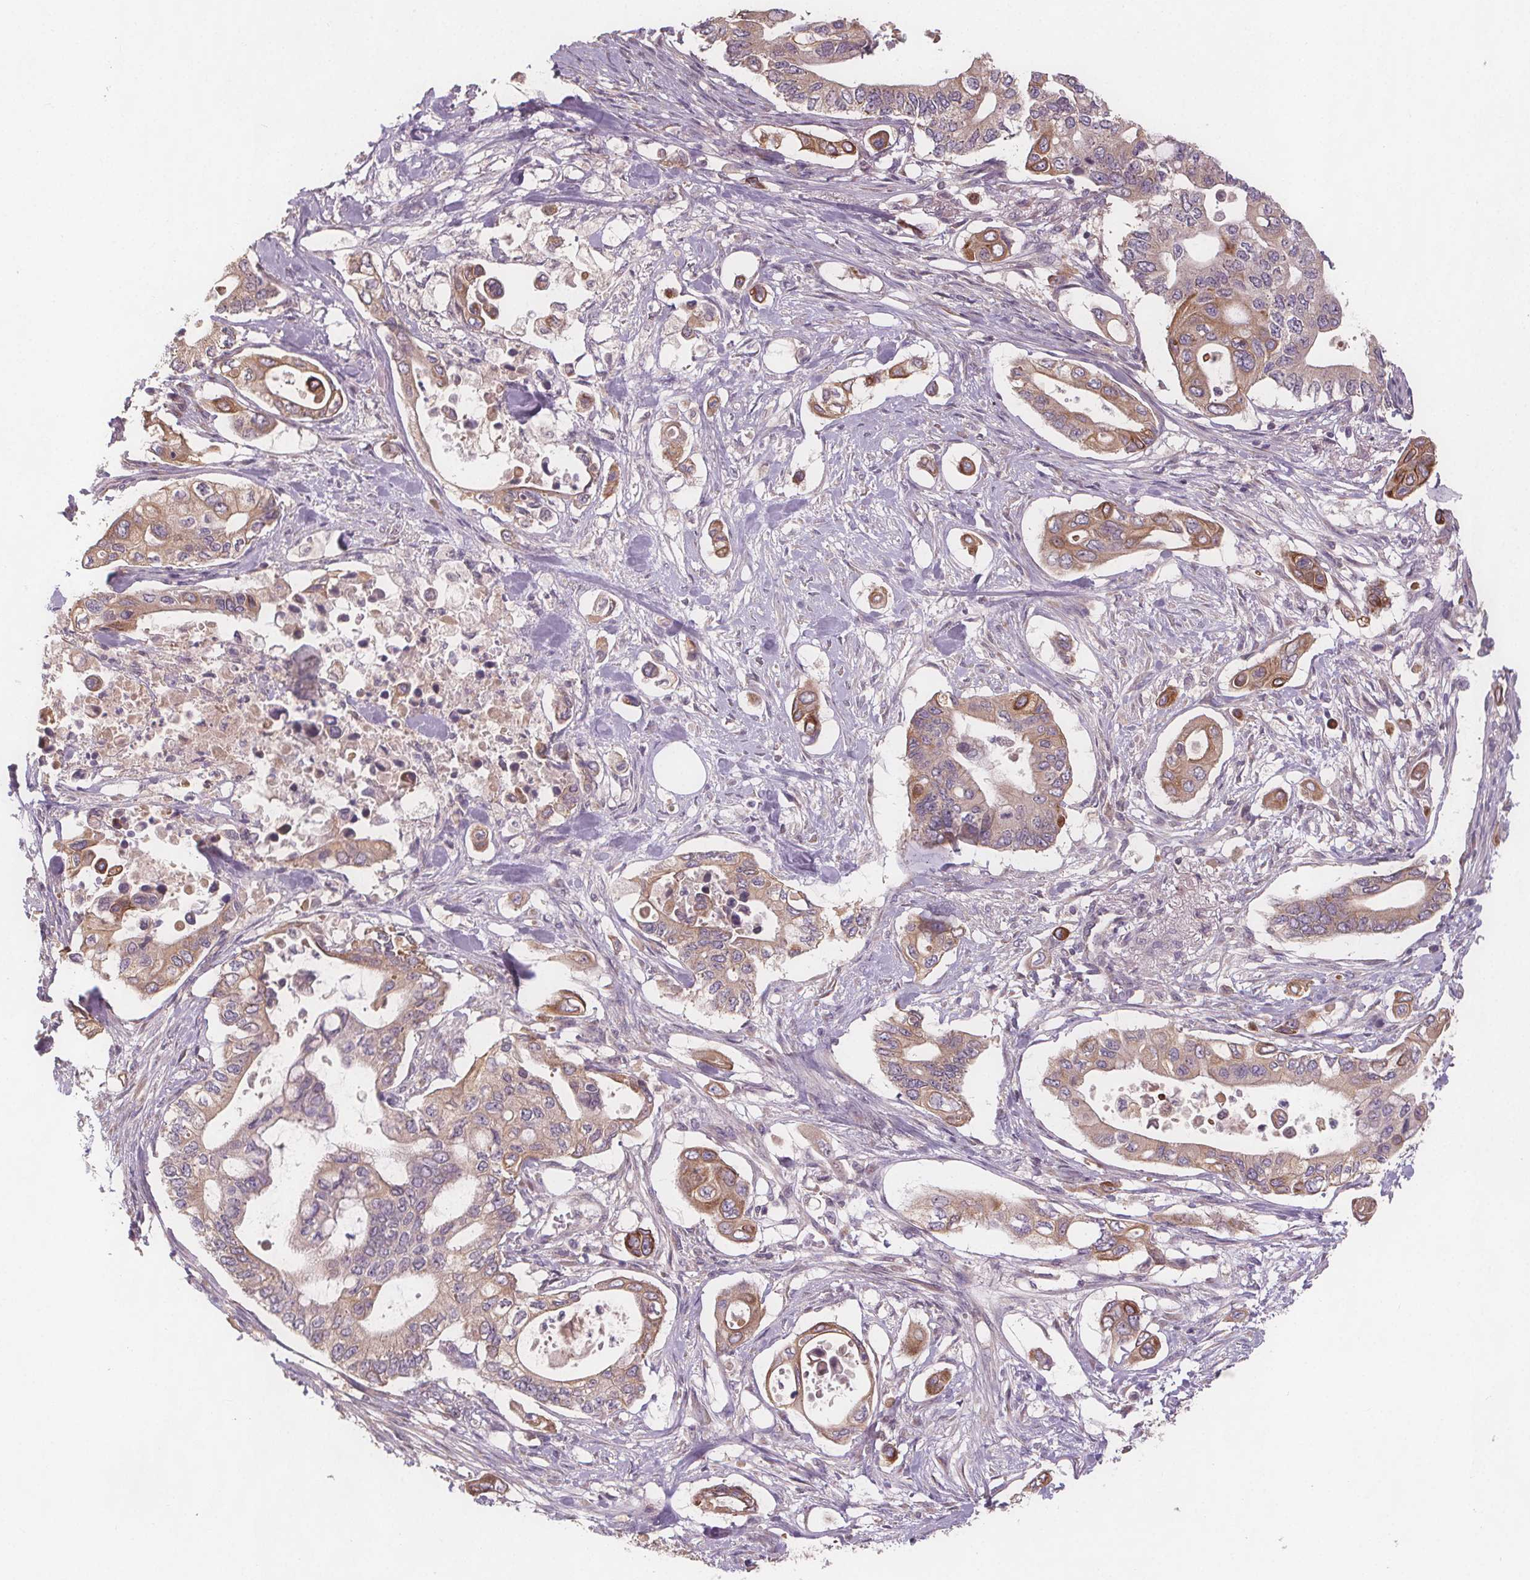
{"staining": {"intensity": "weak", "quantity": "25%-75%", "location": "cytoplasmic/membranous"}, "tissue": "pancreatic cancer", "cell_type": "Tumor cells", "image_type": "cancer", "snomed": [{"axis": "morphology", "description": "Adenocarcinoma, NOS"}, {"axis": "topography", "description": "Pancreas"}], "caption": "Pancreatic cancer stained for a protein (brown) reveals weak cytoplasmic/membranous positive staining in about 25%-75% of tumor cells.", "gene": "TMEM80", "patient": {"sex": "female", "age": 63}}